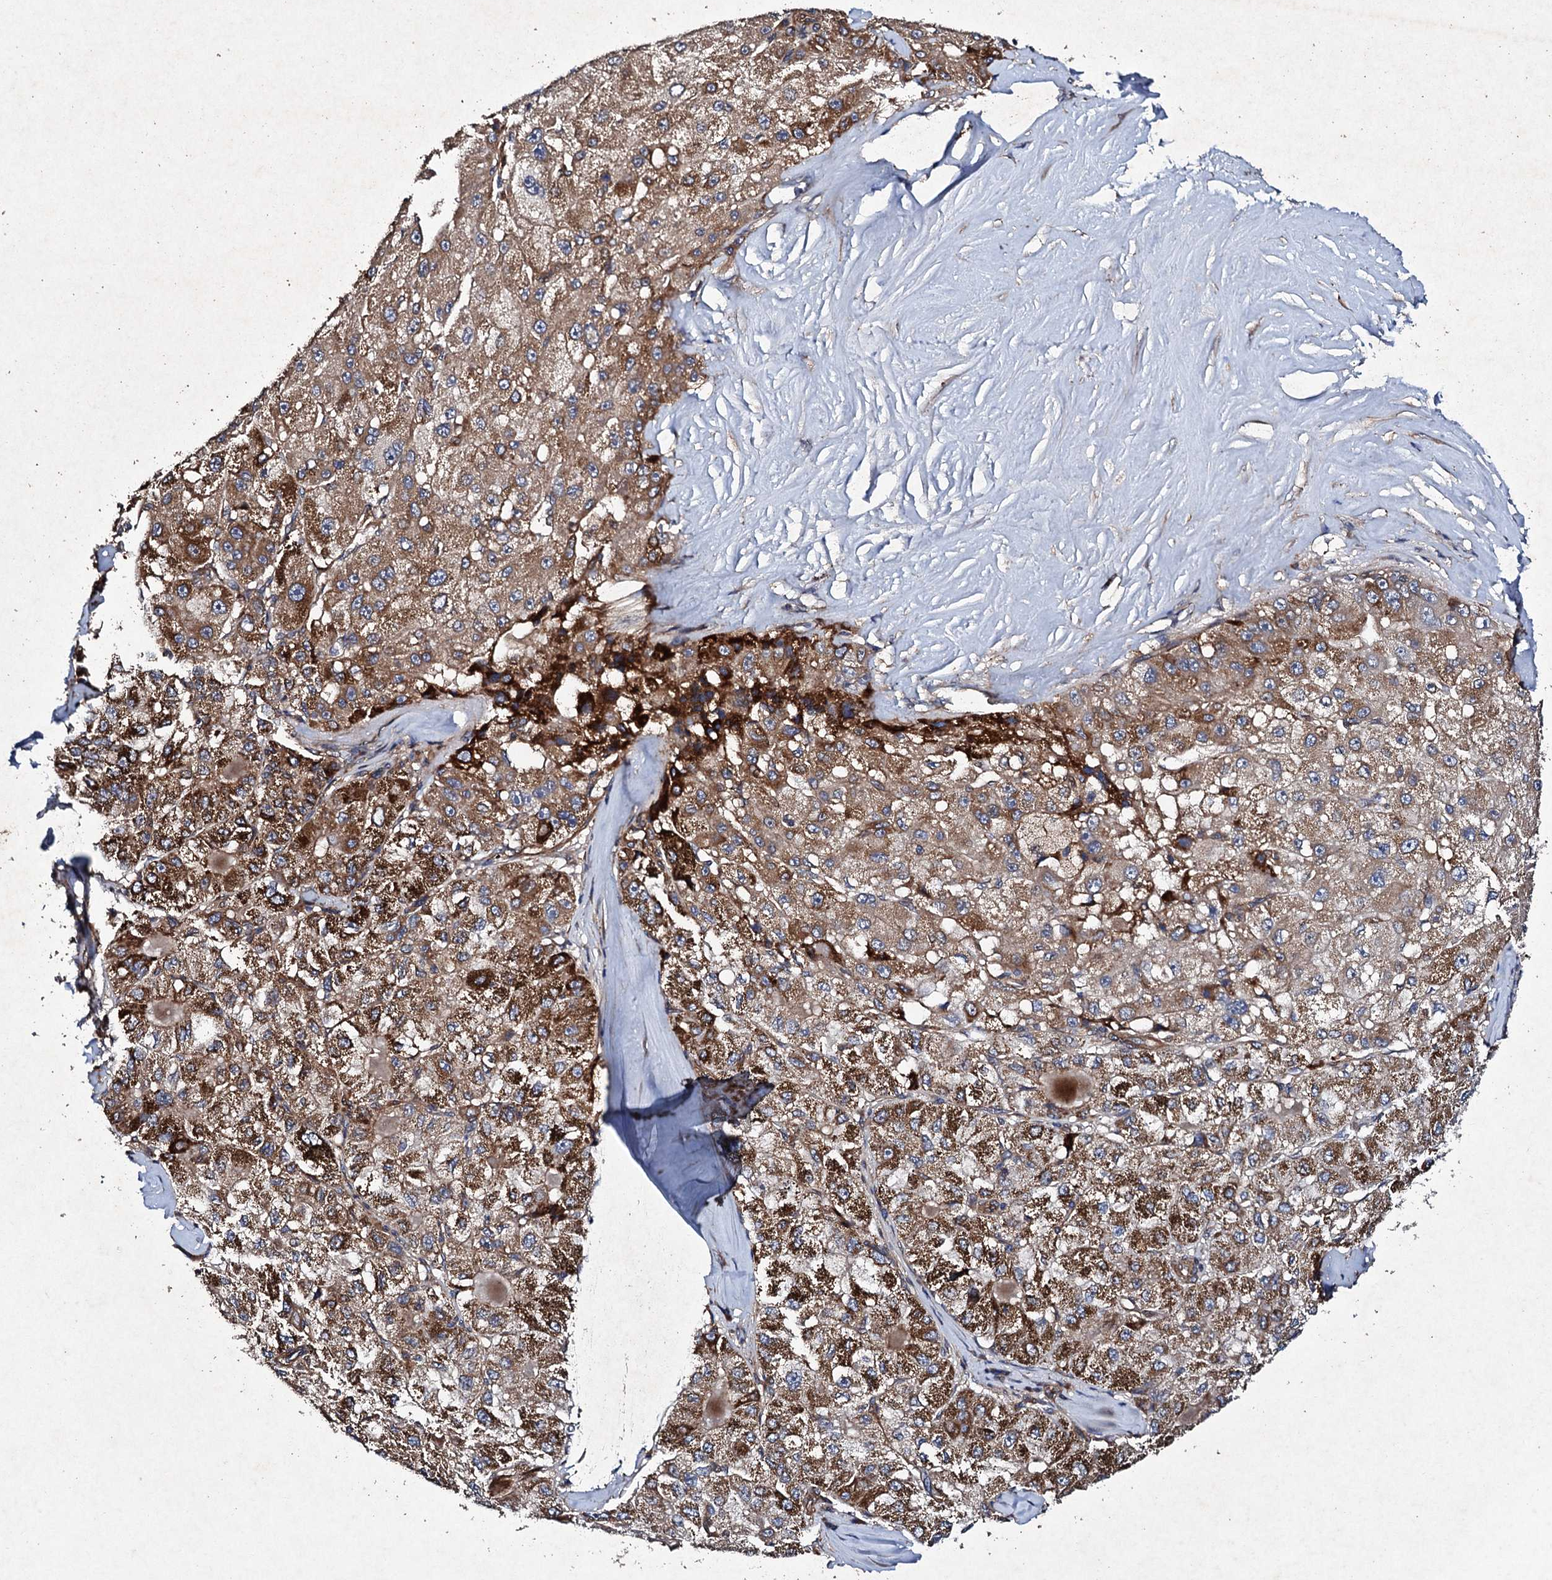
{"staining": {"intensity": "strong", "quantity": ">75%", "location": "cytoplasmic/membranous"}, "tissue": "liver cancer", "cell_type": "Tumor cells", "image_type": "cancer", "snomed": [{"axis": "morphology", "description": "Carcinoma, Hepatocellular, NOS"}, {"axis": "topography", "description": "Liver"}], "caption": "Liver cancer (hepatocellular carcinoma) stained with immunohistochemistry (IHC) reveals strong cytoplasmic/membranous staining in about >75% of tumor cells. The staining is performed using DAB (3,3'-diaminobenzidine) brown chromogen to label protein expression. The nuclei are counter-stained blue using hematoxylin.", "gene": "MOCOS", "patient": {"sex": "male", "age": 80}}